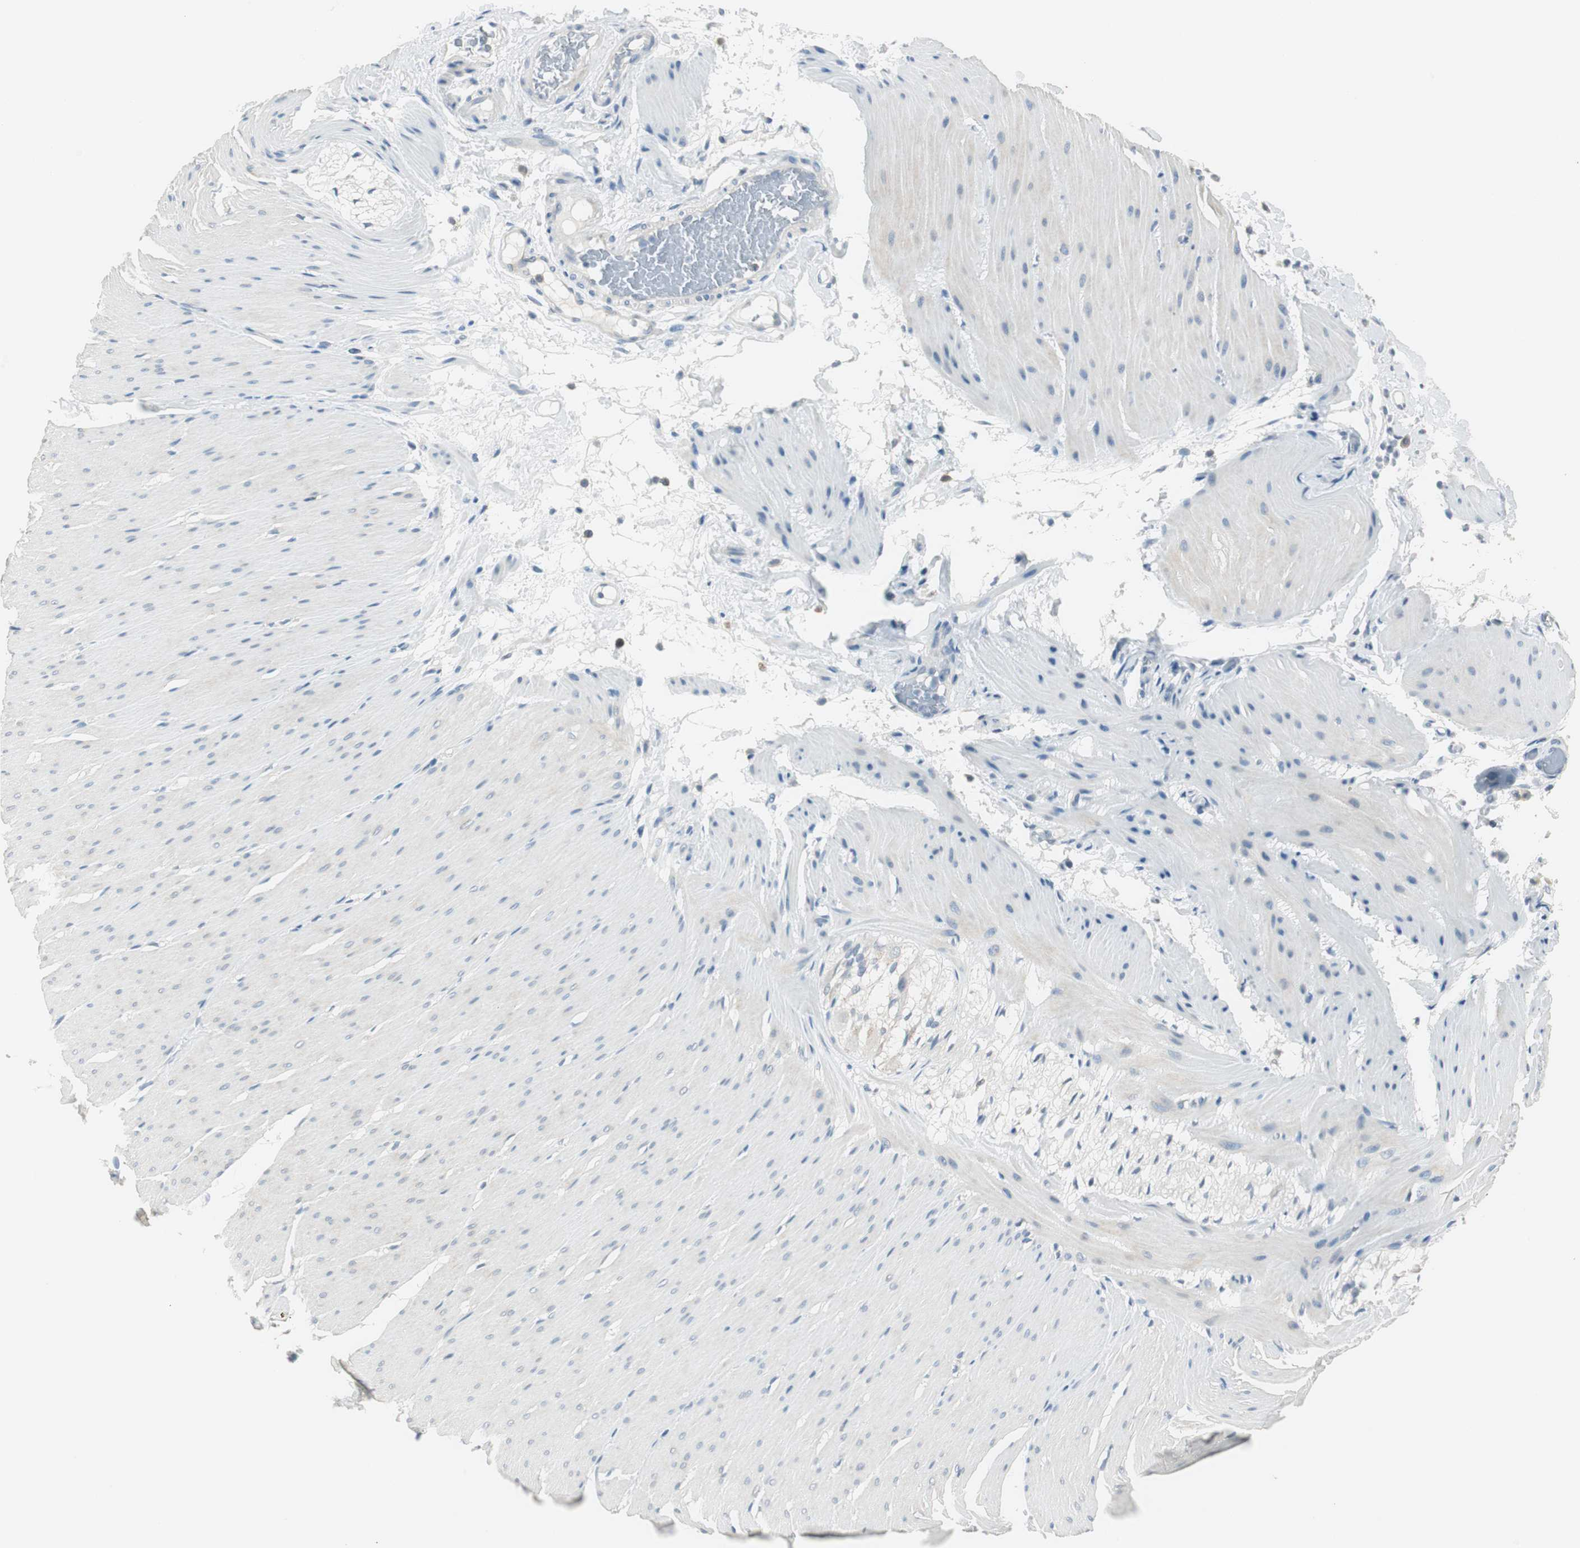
{"staining": {"intensity": "negative", "quantity": "none", "location": "none"}, "tissue": "smooth muscle", "cell_type": "Smooth muscle cells", "image_type": "normal", "snomed": [{"axis": "morphology", "description": "Normal tissue, NOS"}, {"axis": "topography", "description": "Smooth muscle"}, {"axis": "topography", "description": "Colon"}], "caption": "An IHC image of benign smooth muscle is shown. There is no staining in smooth muscle cells of smooth muscle. Nuclei are stained in blue.", "gene": "MSTO1", "patient": {"sex": "male", "age": 67}}